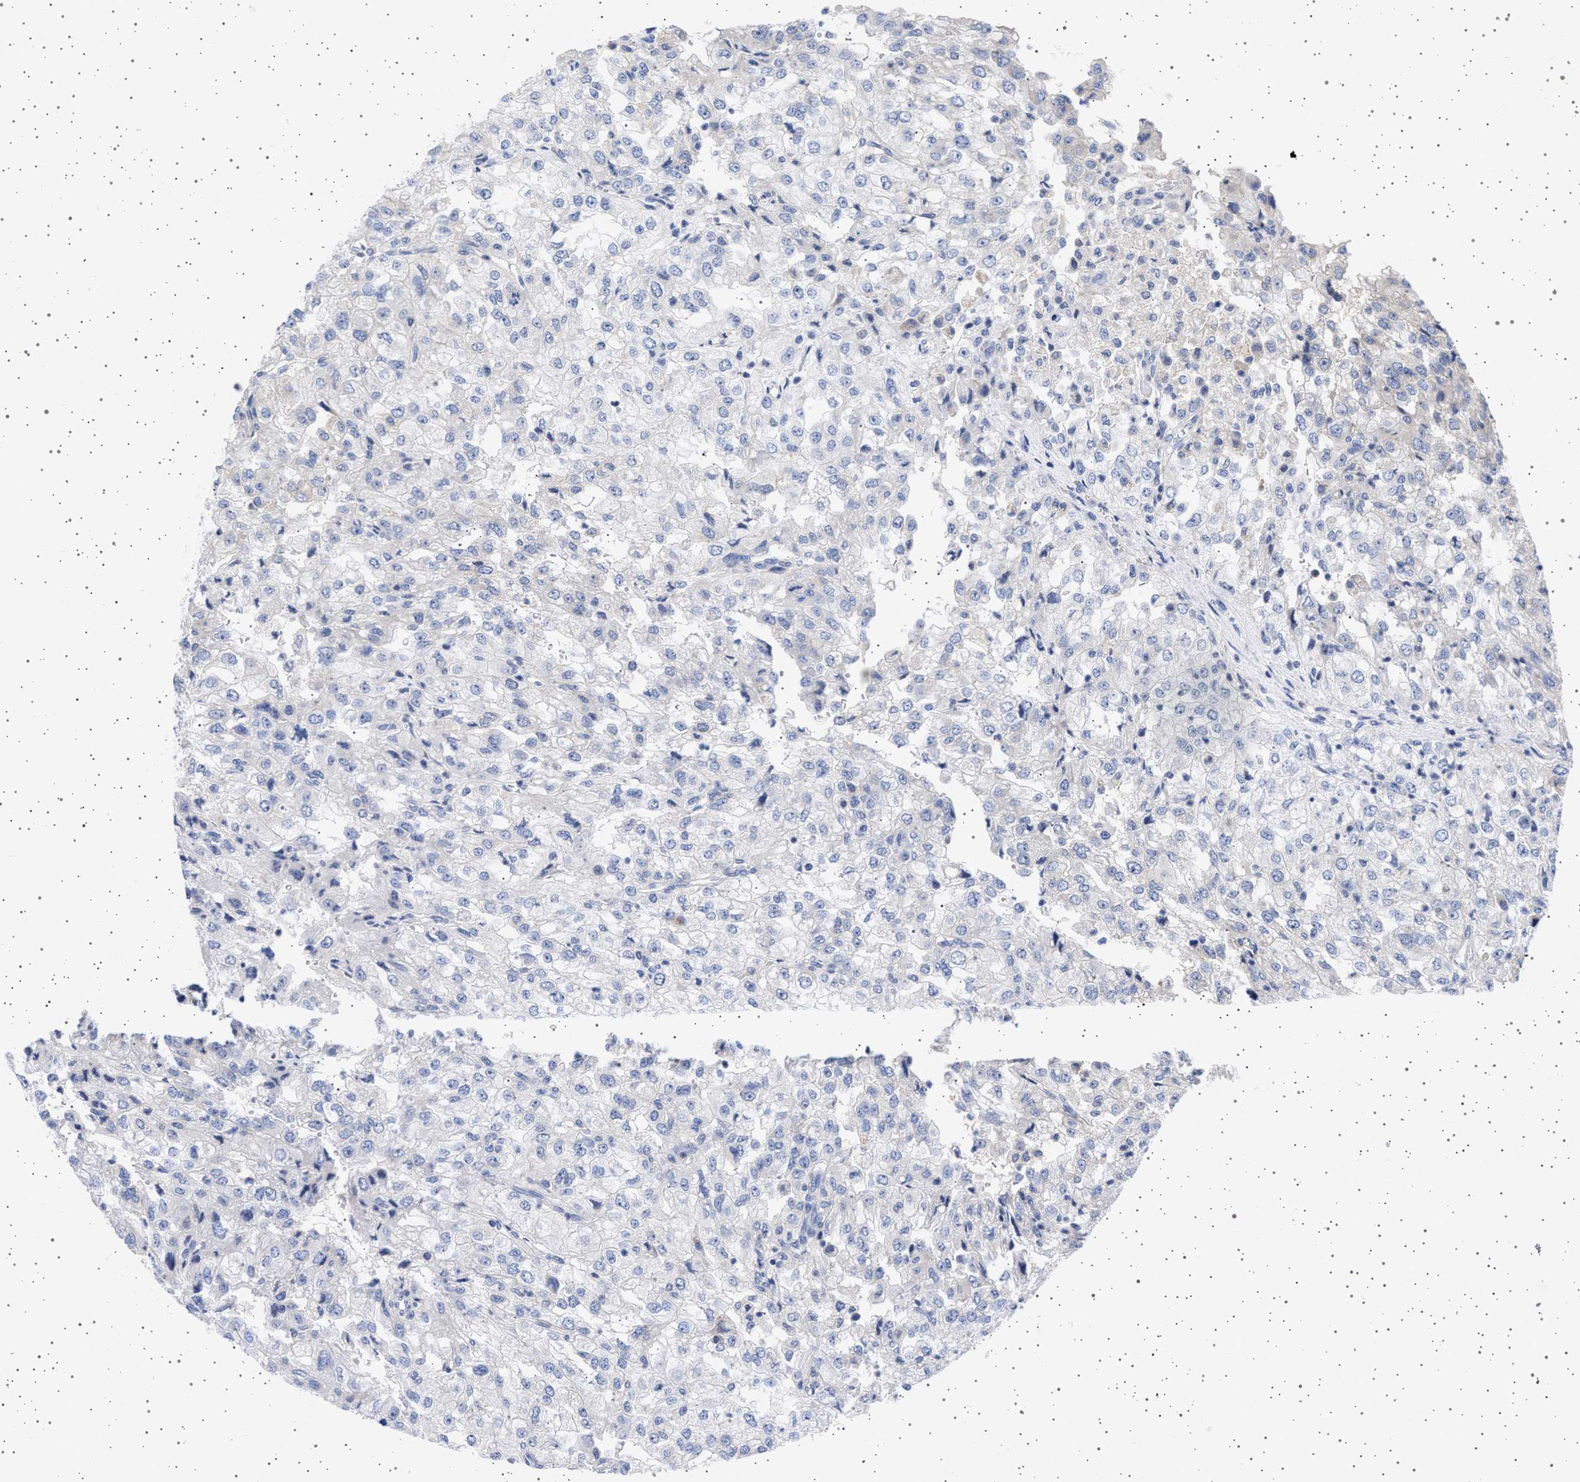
{"staining": {"intensity": "negative", "quantity": "none", "location": "none"}, "tissue": "renal cancer", "cell_type": "Tumor cells", "image_type": "cancer", "snomed": [{"axis": "morphology", "description": "Adenocarcinoma, NOS"}, {"axis": "topography", "description": "Kidney"}], "caption": "Micrograph shows no significant protein positivity in tumor cells of renal cancer. The staining was performed using DAB (3,3'-diaminobenzidine) to visualize the protein expression in brown, while the nuclei were stained in blue with hematoxylin (Magnification: 20x).", "gene": "TRMT10B", "patient": {"sex": "female", "age": 54}}